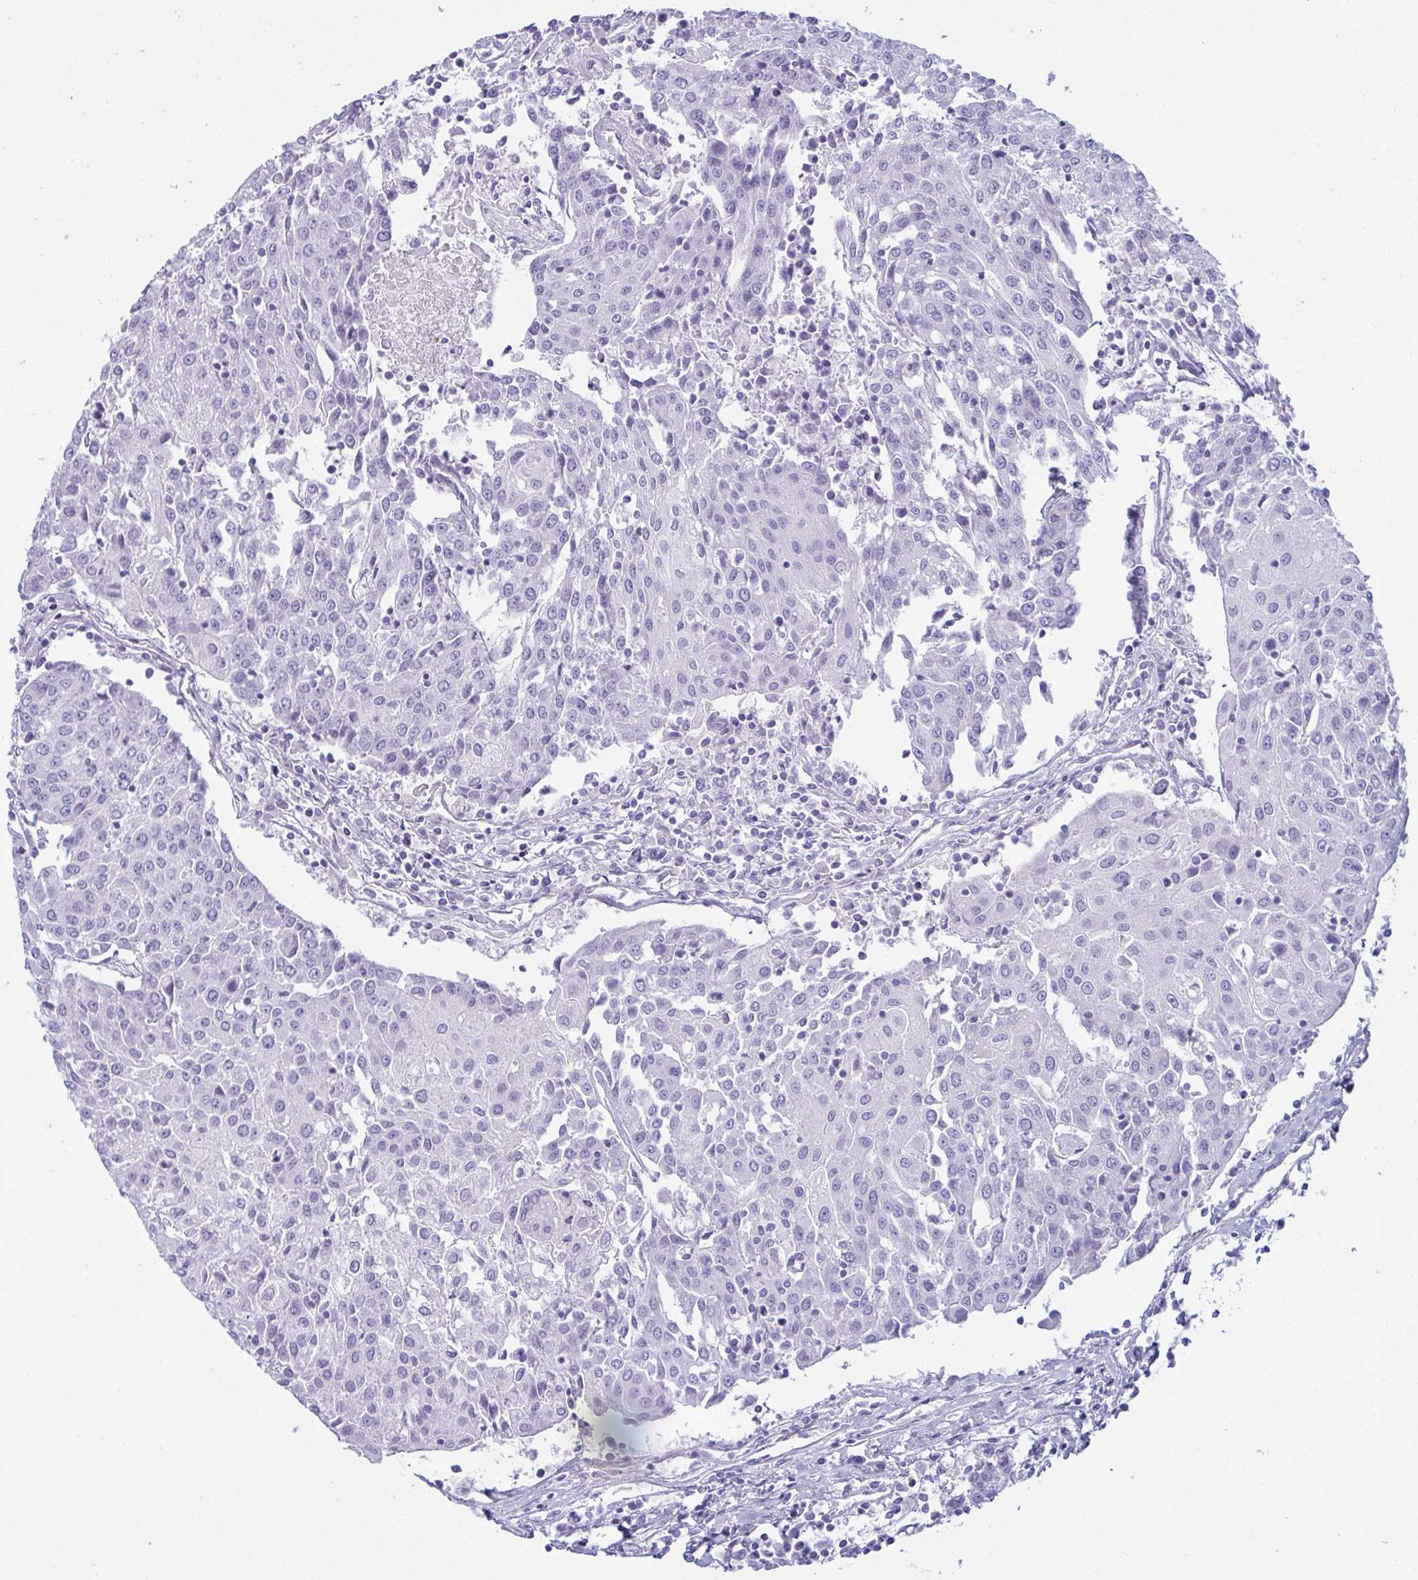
{"staining": {"intensity": "negative", "quantity": "none", "location": "none"}, "tissue": "urothelial cancer", "cell_type": "Tumor cells", "image_type": "cancer", "snomed": [{"axis": "morphology", "description": "Urothelial carcinoma, High grade"}, {"axis": "topography", "description": "Urinary bladder"}], "caption": "Urothelial cancer was stained to show a protein in brown. There is no significant expression in tumor cells.", "gene": "BBS1", "patient": {"sex": "female", "age": 85}}